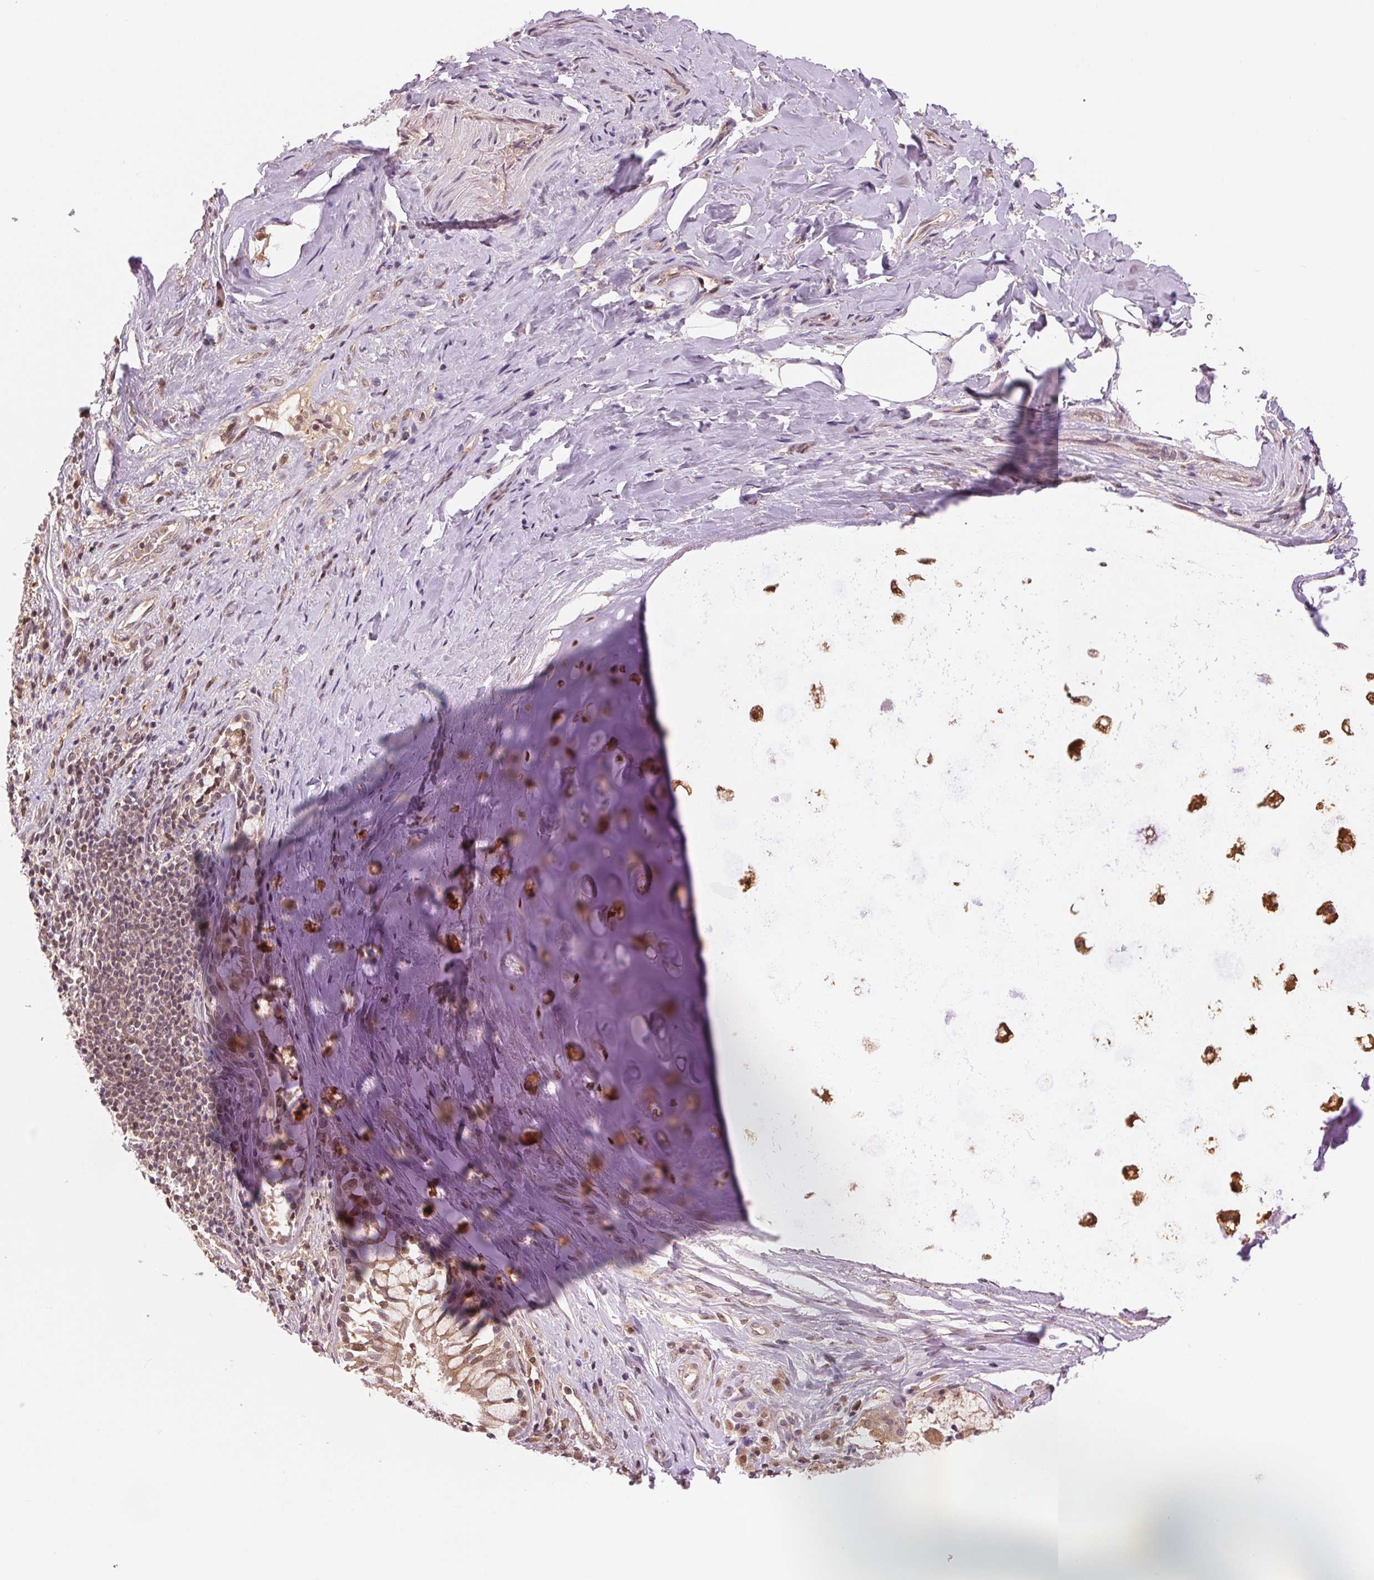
{"staining": {"intensity": "moderate", "quantity": "25%-75%", "location": "cytoplasmic/membranous,nuclear"}, "tissue": "soft tissue", "cell_type": "Chondrocytes", "image_type": "normal", "snomed": [{"axis": "morphology", "description": "Normal tissue, NOS"}, {"axis": "topography", "description": "Cartilage tissue"}, {"axis": "topography", "description": "Bronchus"}], "caption": "Brown immunohistochemical staining in unremarkable soft tissue exhibits moderate cytoplasmic/membranous,nuclear staining in about 25%-75% of chondrocytes.", "gene": "TMEM273", "patient": {"sex": "male", "age": 64}}